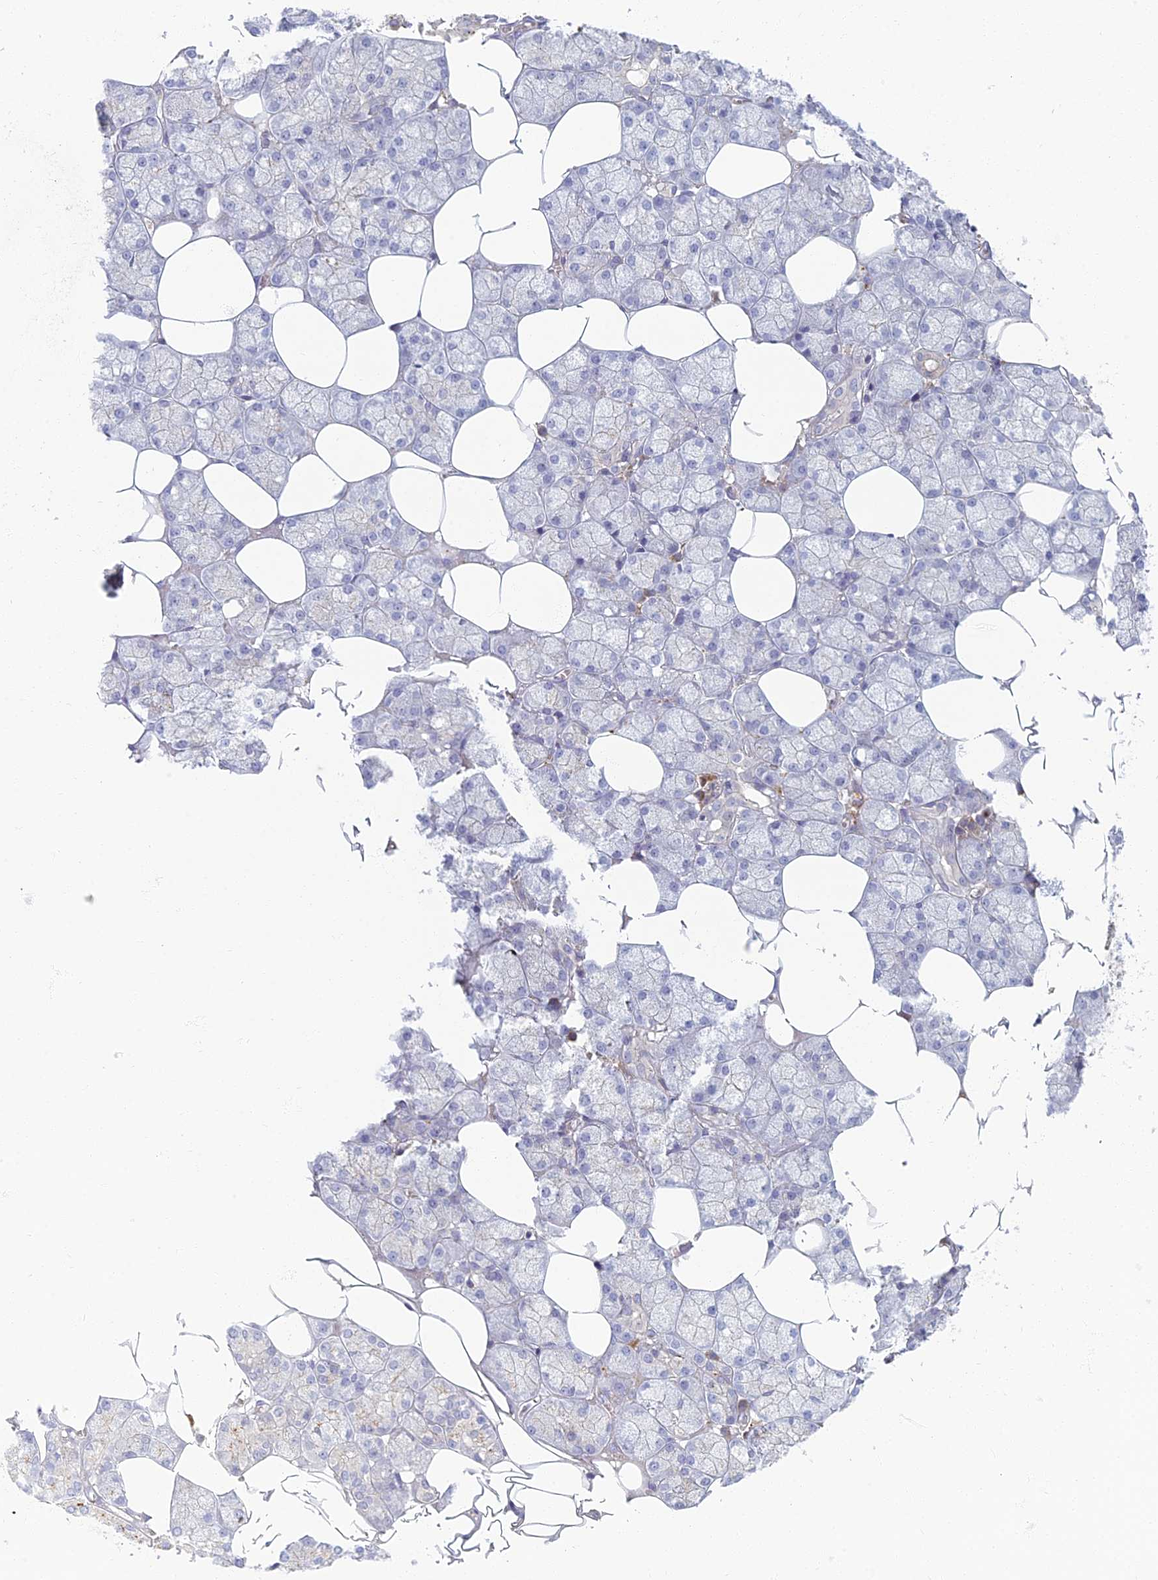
{"staining": {"intensity": "weak", "quantity": "<25%", "location": "cytoplasmic/membranous"}, "tissue": "salivary gland", "cell_type": "Glandular cells", "image_type": "normal", "snomed": [{"axis": "morphology", "description": "Normal tissue, NOS"}, {"axis": "topography", "description": "Salivary gland"}], "caption": "The immunohistochemistry (IHC) histopathology image has no significant positivity in glandular cells of salivary gland. (DAB (3,3'-diaminobenzidine) immunohistochemistry (IHC) with hematoxylin counter stain).", "gene": "CHMP4B", "patient": {"sex": "male", "age": 62}}